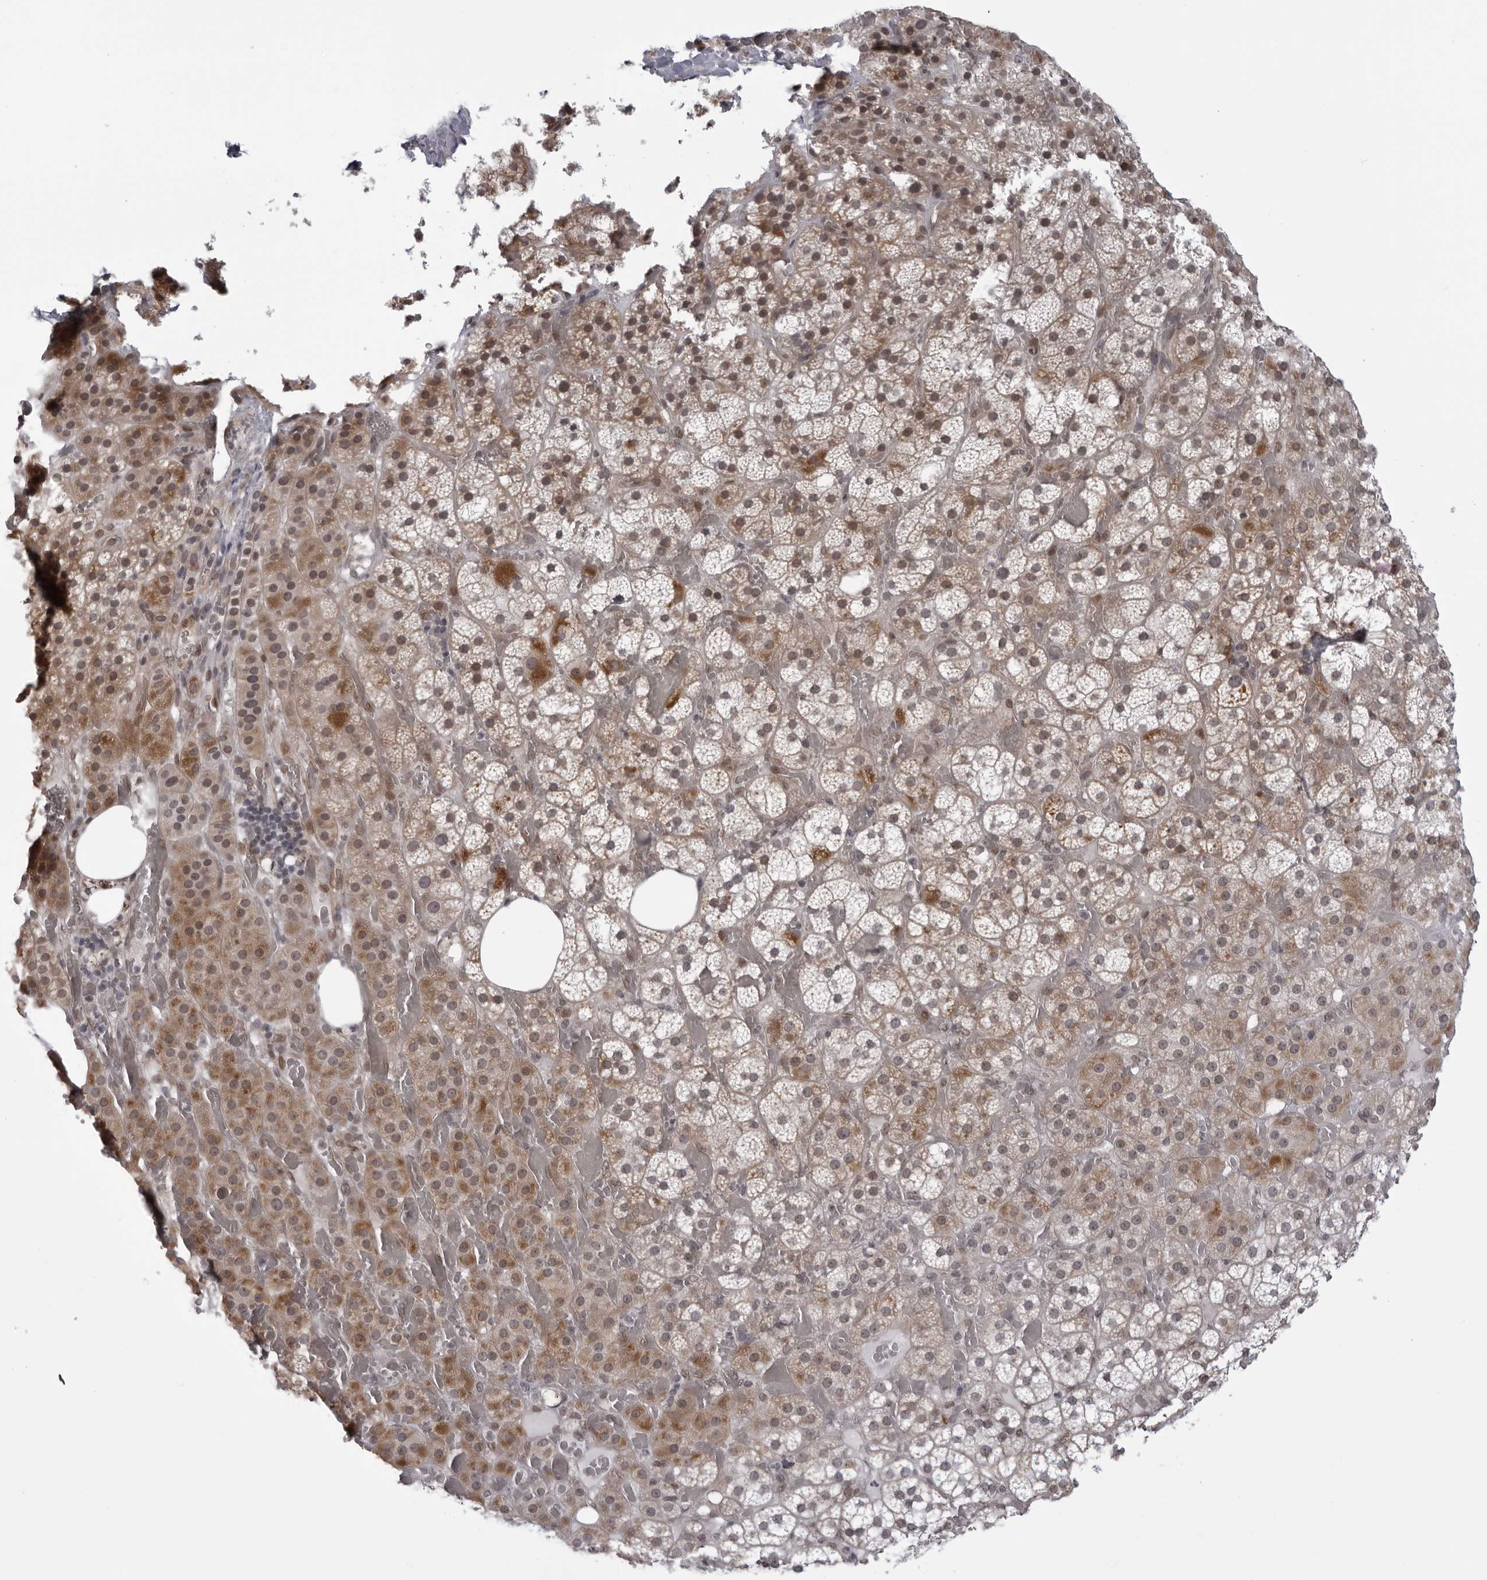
{"staining": {"intensity": "moderate", "quantity": "25%-75%", "location": "cytoplasmic/membranous"}, "tissue": "adrenal gland", "cell_type": "Glandular cells", "image_type": "normal", "snomed": [{"axis": "morphology", "description": "Normal tissue, NOS"}, {"axis": "topography", "description": "Adrenal gland"}], "caption": "Brown immunohistochemical staining in normal human adrenal gland displays moderate cytoplasmic/membranous staining in about 25%-75% of glandular cells. The protein of interest is stained brown, and the nuclei are stained in blue (DAB IHC with brightfield microscopy, high magnification).", "gene": "MAPK12", "patient": {"sex": "female", "age": 59}}